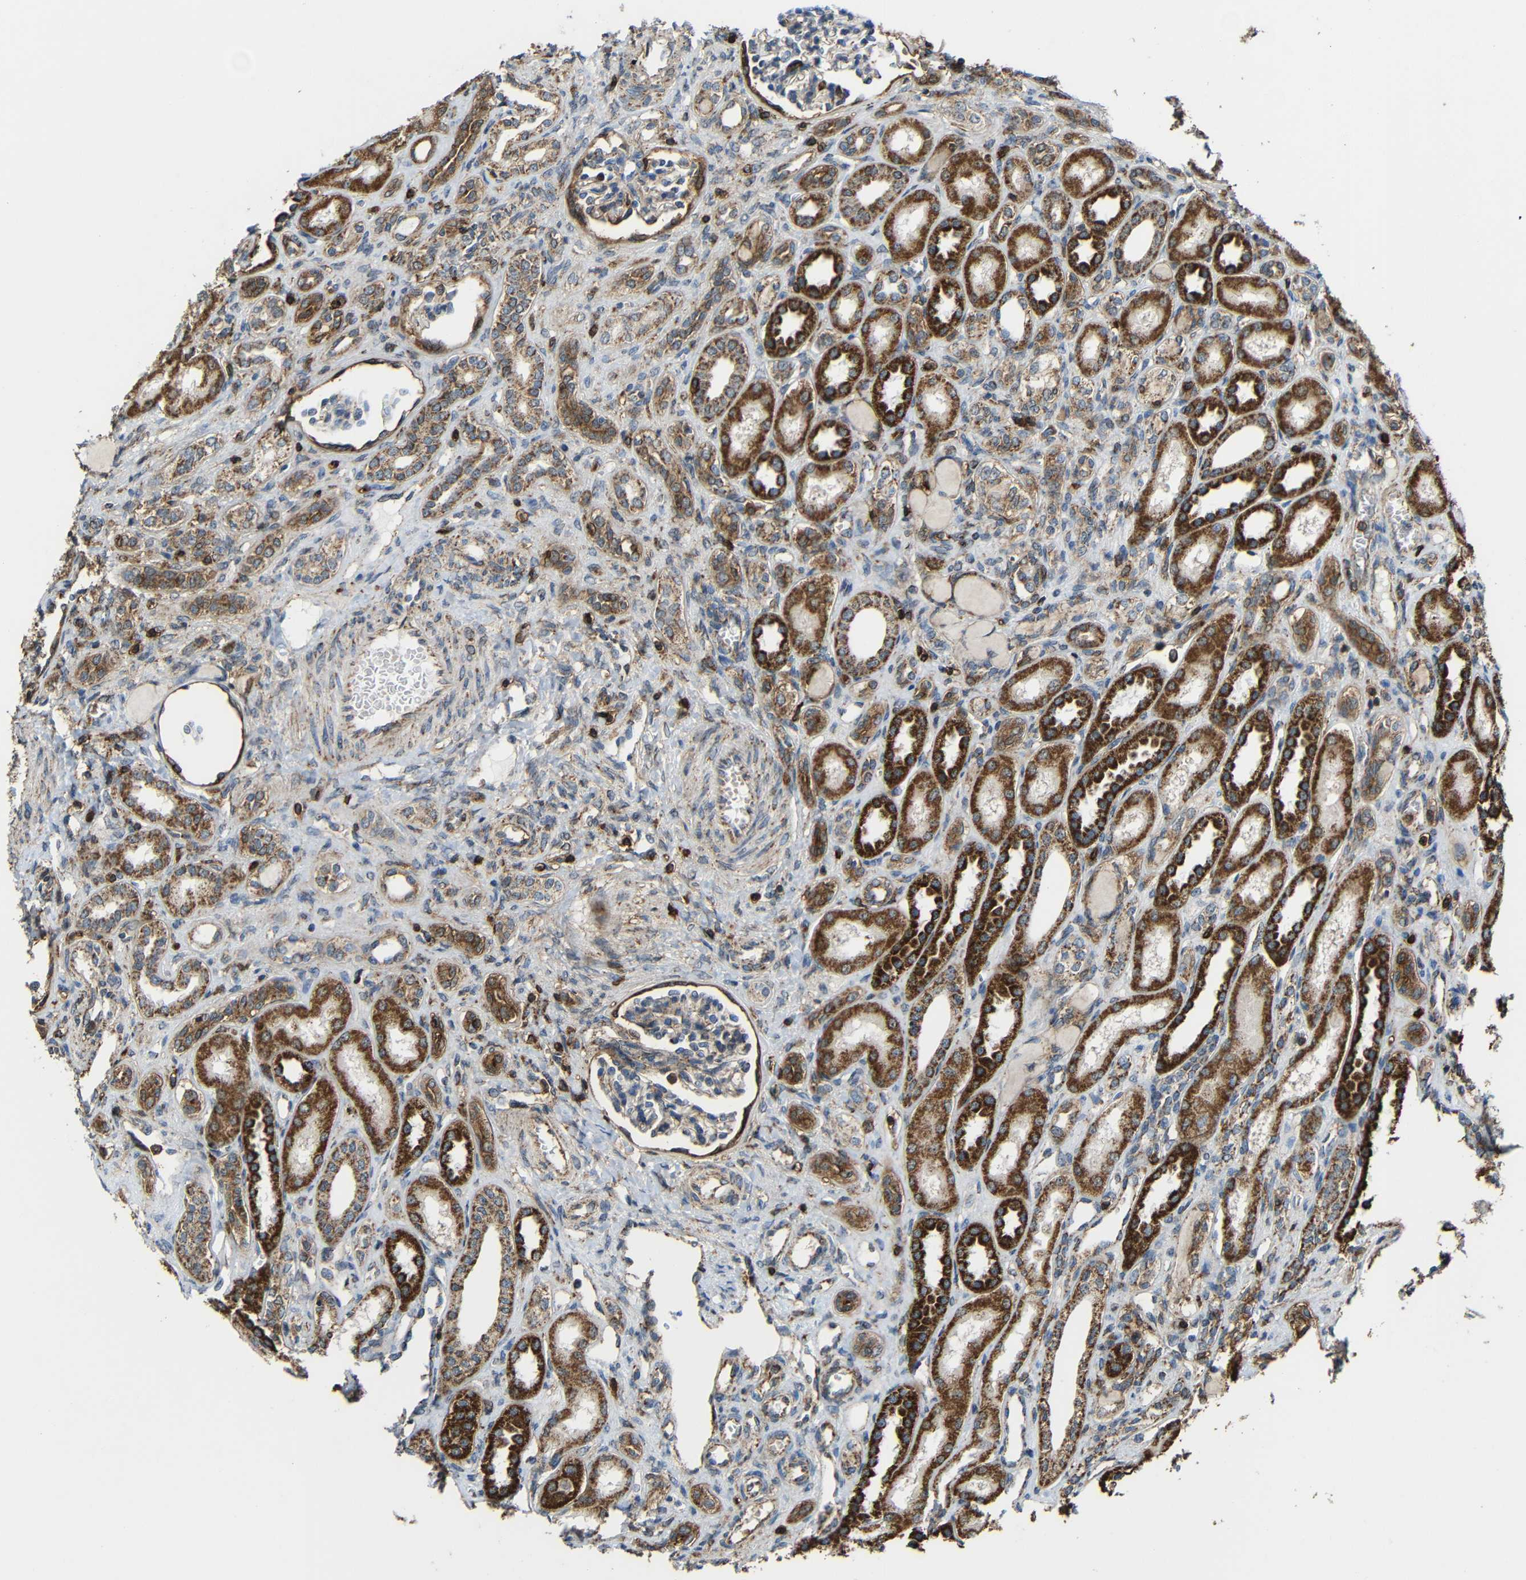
{"staining": {"intensity": "moderate", "quantity": "<25%", "location": "cytoplasmic/membranous"}, "tissue": "kidney", "cell_type": "Cells in glomeruli", "image_type": "normal", "snomed": [{"axis": "morphology", "description": "Normal tissue, NOS"}, {"axis": "topography", "description": "Kidney"}], "caption": "IHC image of benign human kidney stained for a protein (brown), which reveals low levels of moderate cytoplasmic/membranous positivity in approximately <25% of cells in glomeruli.", "gene": "C1GALT1", "patient": {"sex": "male", "age": 7}}